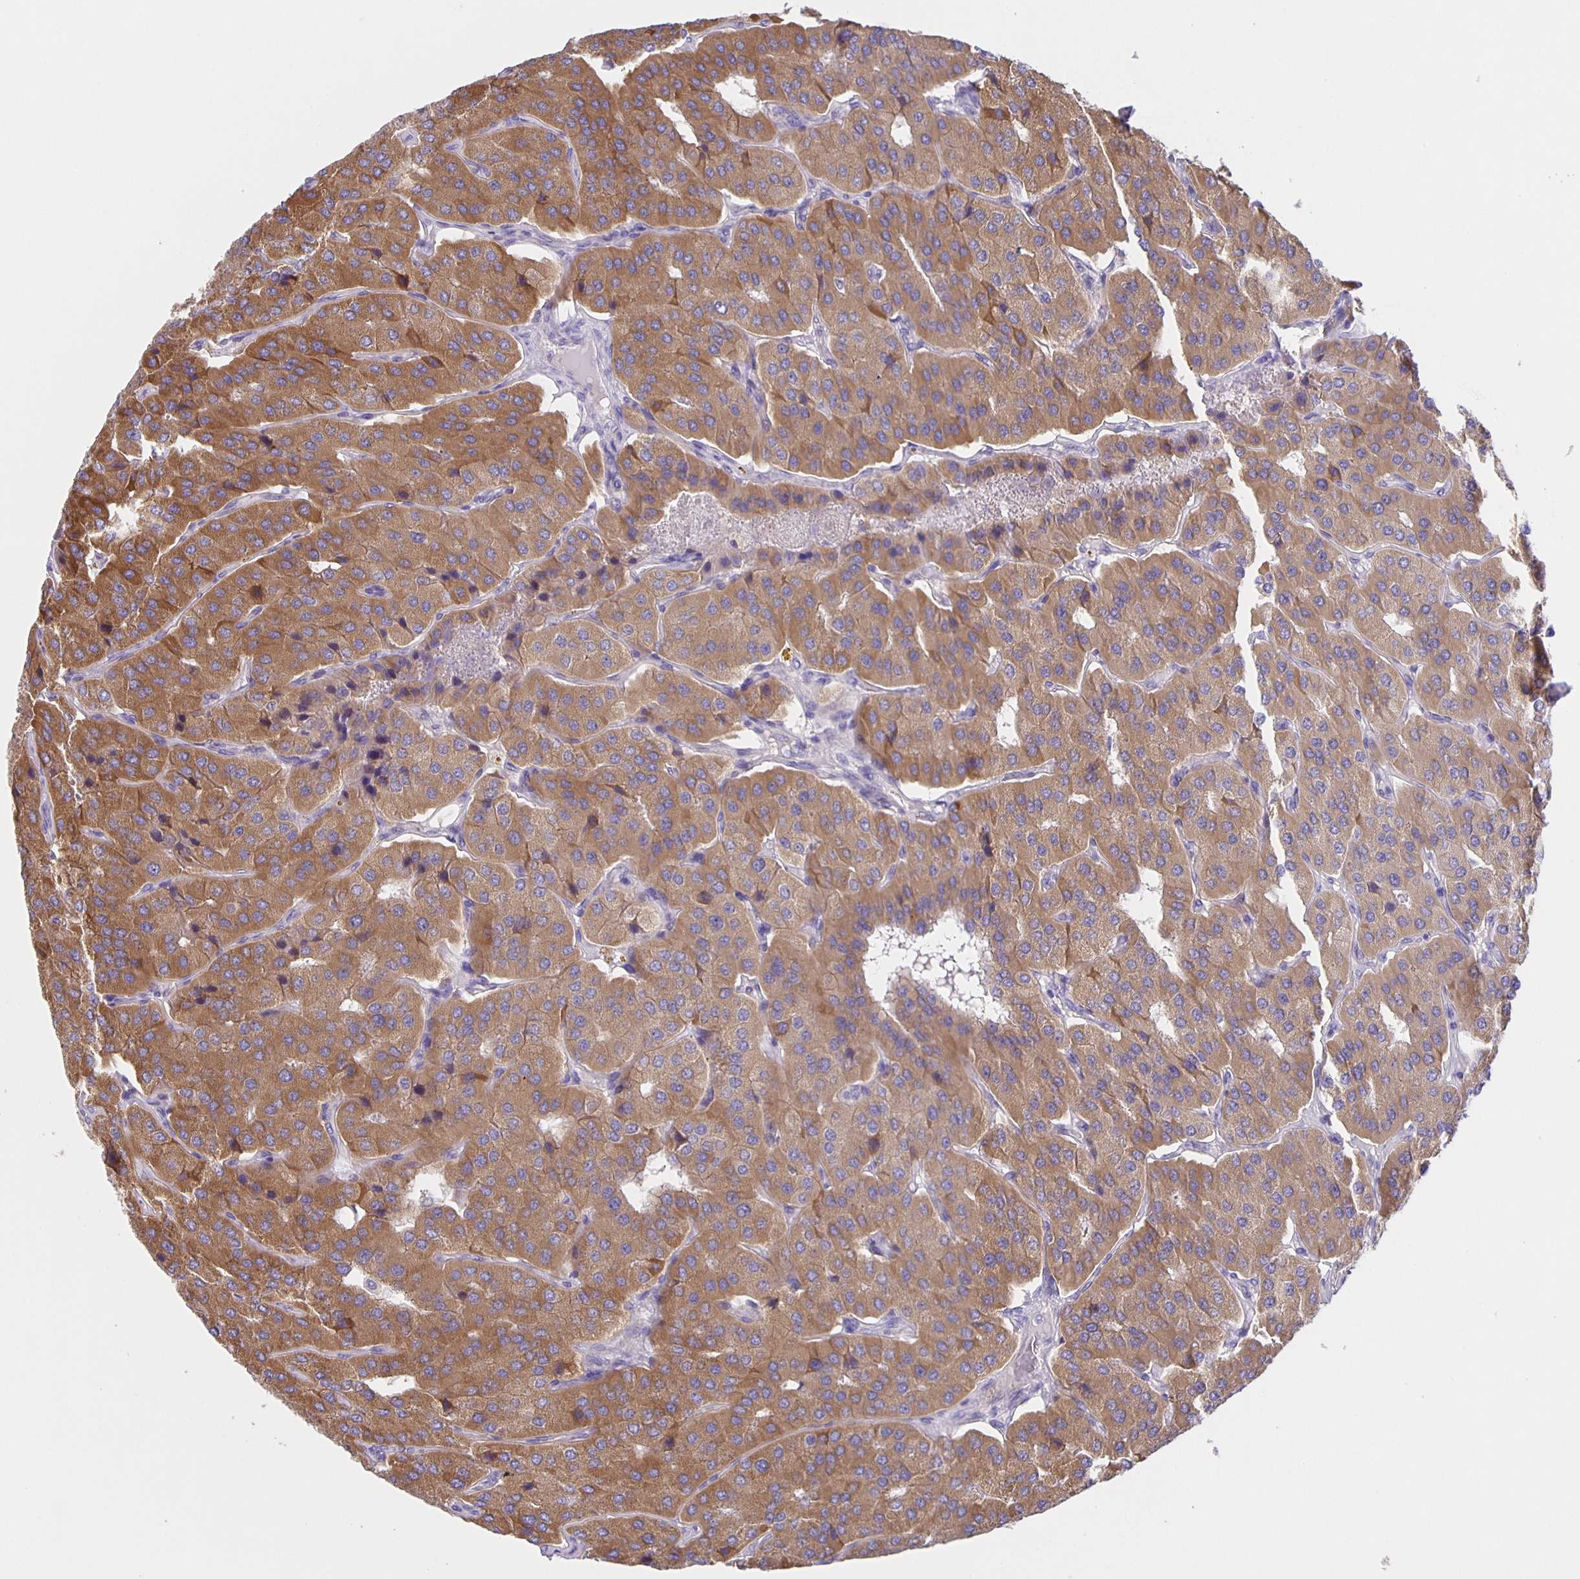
{"staining": {"intensity": "moderate", "quantity": ">75%", "location": "cytoplasmic/membranous"}, "tissue": "parathyroid gland", "cell_type": "Glandular cells", "image_type": "normal", "snomed": [{"axis": "morphology", "description": "Normal tissue, NOS"}, {"axis": "morphology", "description": "Adenoma, NOS"}, {"axis": "topography", "description": "Parathyroid gland"}], "caption": "Parathyroid gland stained with a brown dye displays moderate cytoplasmic/membranous positive positivity in about >75% of glandular cells.", "gene": "JMJD4", "patient": {"sex": "female", "age": 86}}